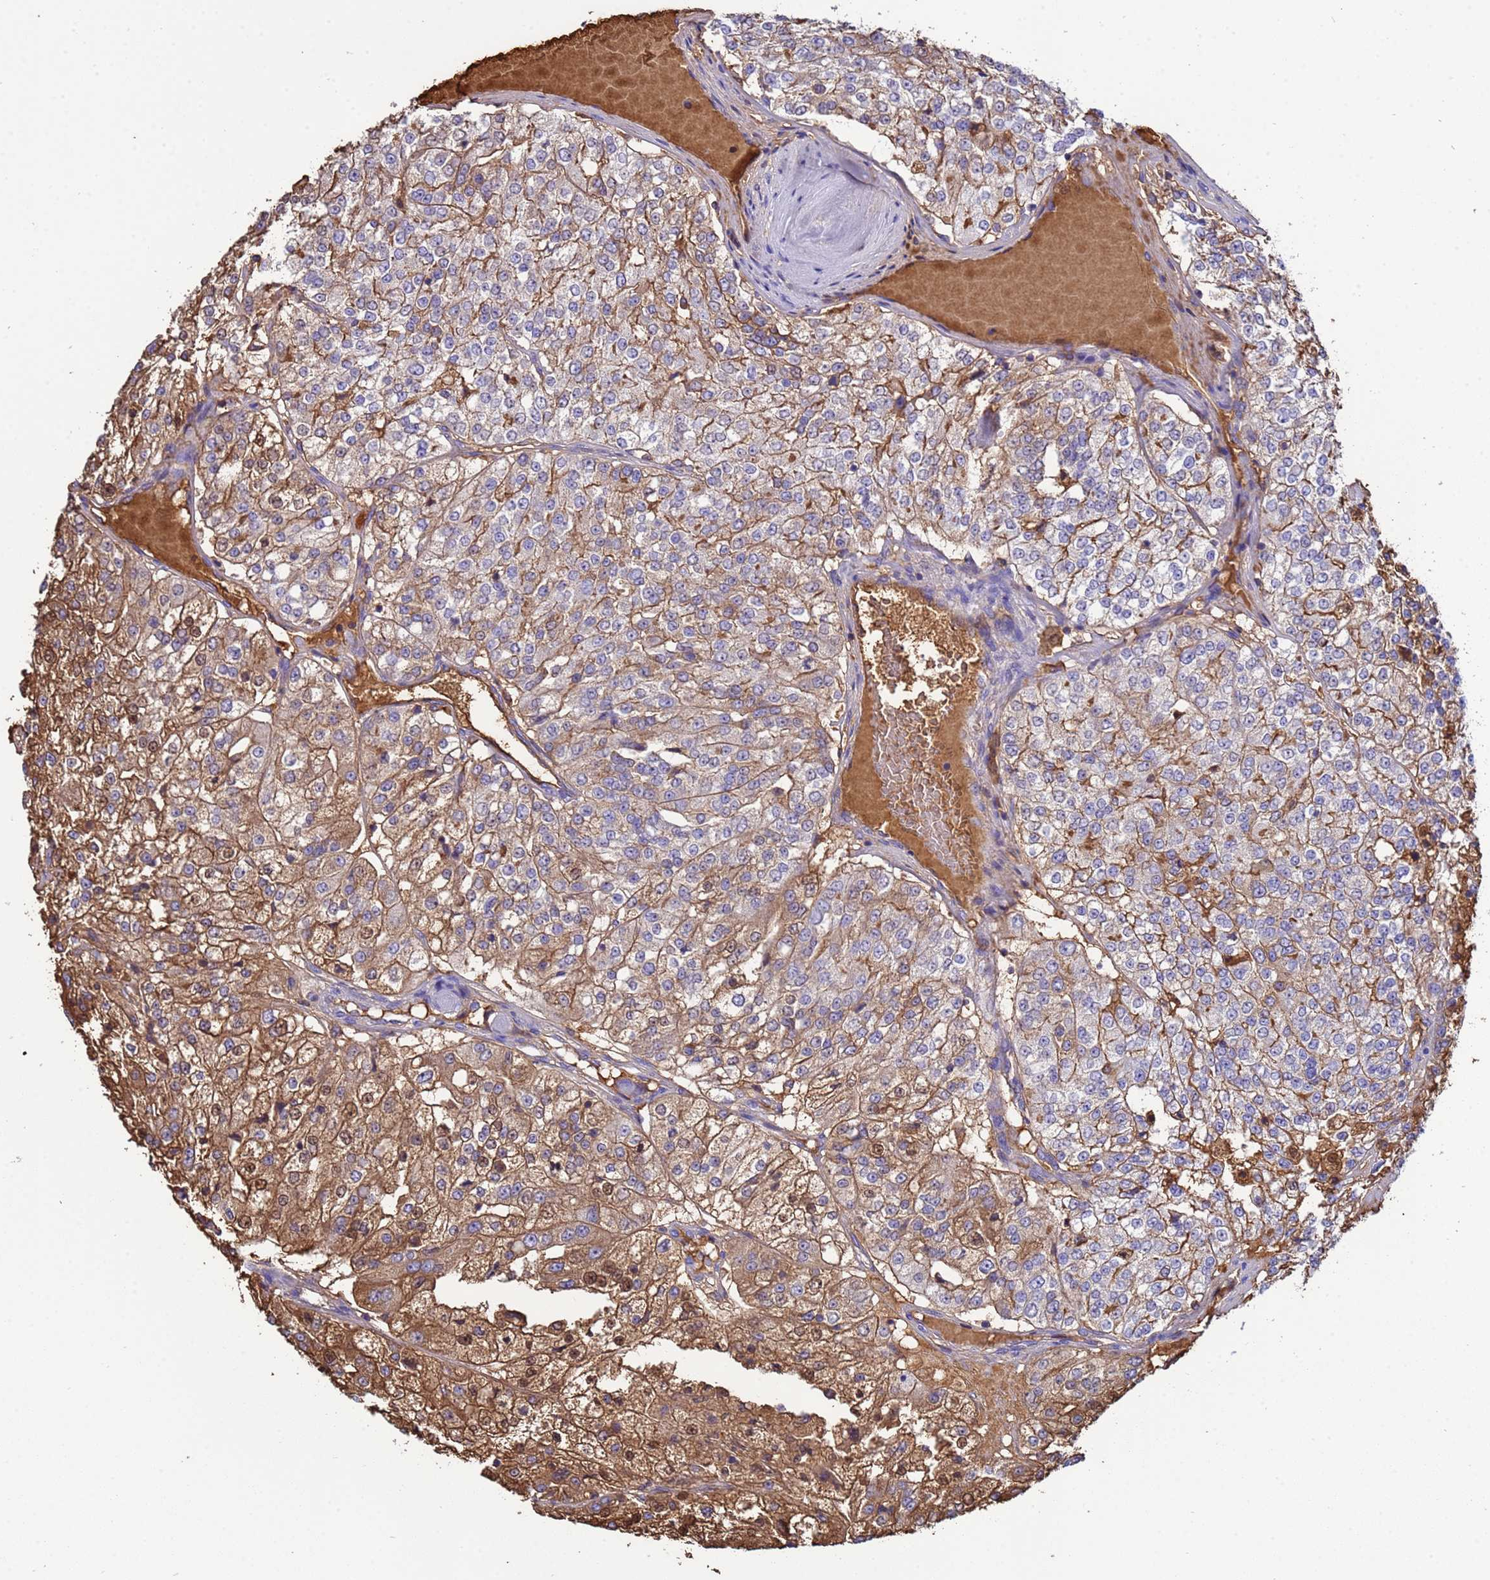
{"staining": {"intensity": "moderate", "quantity": ">75%", "location": "cytoplasmic/membranous,nuclear"}, "tissue": "renal cancer", "cell_type": "Tumor cells", "image_type": "cancer", "snomed": [{"axis": "morphology", "description": "Adenocarcinoma, NOS"}, {"axis": "topography", "description": "Kidney"}], "caption": "This histopathology image displays immunohistochemistry (IHC) staining of human renal cancer, with medium moderate cytoplasmic/membranous and nuclear staining in approximately >75% of tumor cells.", "gene": "H1-7", "patient": {"sex": "female", "age": 63}}